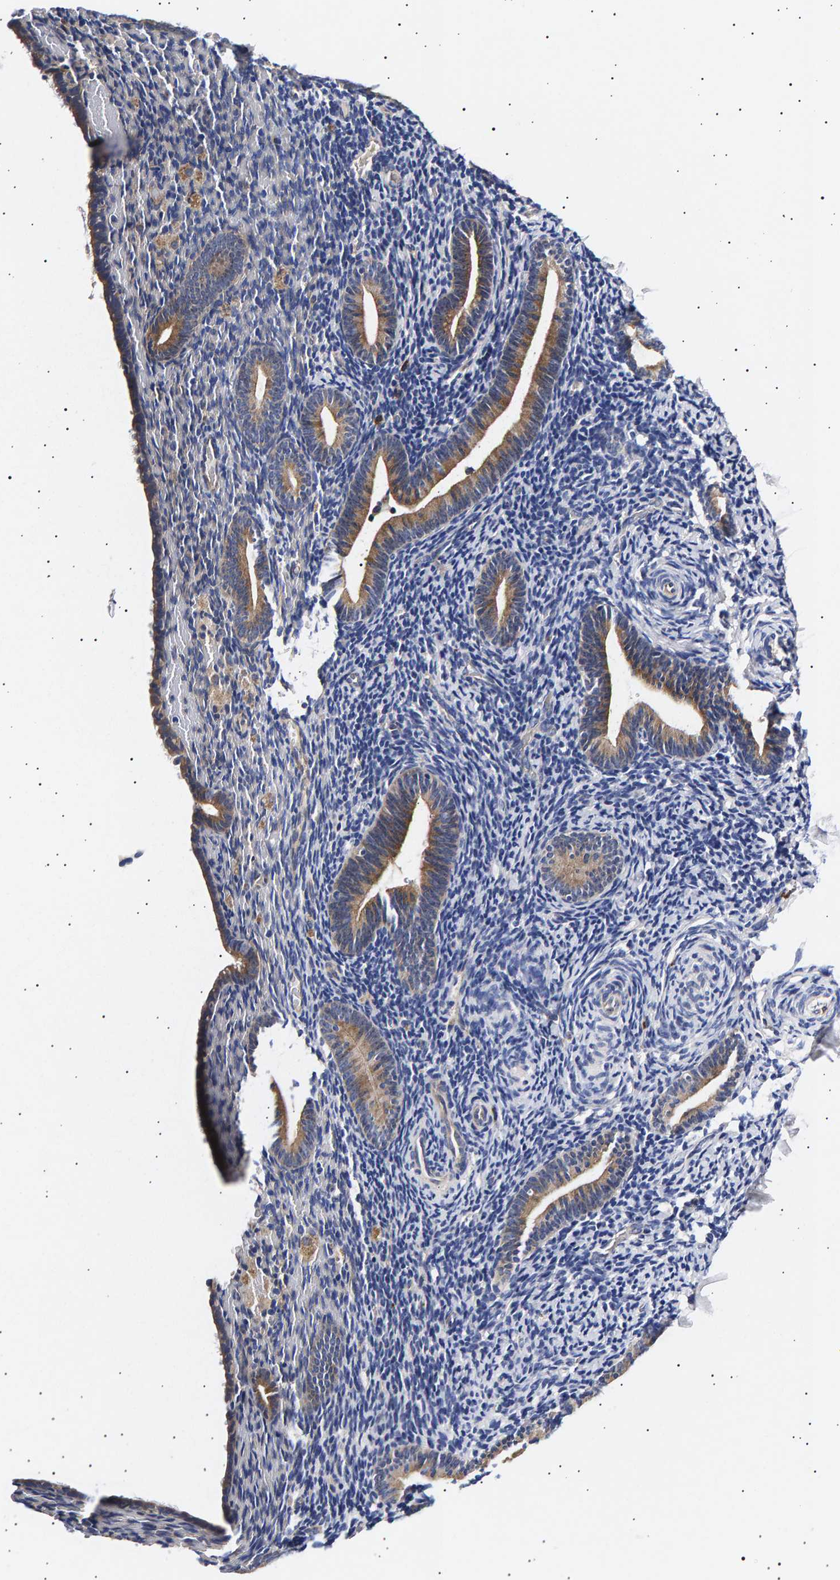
{"staining": {"intensity": "negative", "quantity": "none", "location": "none"}, "tissue": "endometrium", "cell_type": "Cells in endometrial stroma", "image_type": "normal", "snomed": [{"axis": "morphology", "description": "Normal tissue, NOS"}, {"axis": "topography", "description": "Endometrium"}], "caption": "An immunohistochemistry photomicrograph of unremarkable endometrium is shown. There is no staining in cells in endometrial stroma of endometrium. (DAB immunohistochemistry with hematoxylin counter stain).", "gene": "ANKRD40", "patient": {"sex": "female", "age": 51}}